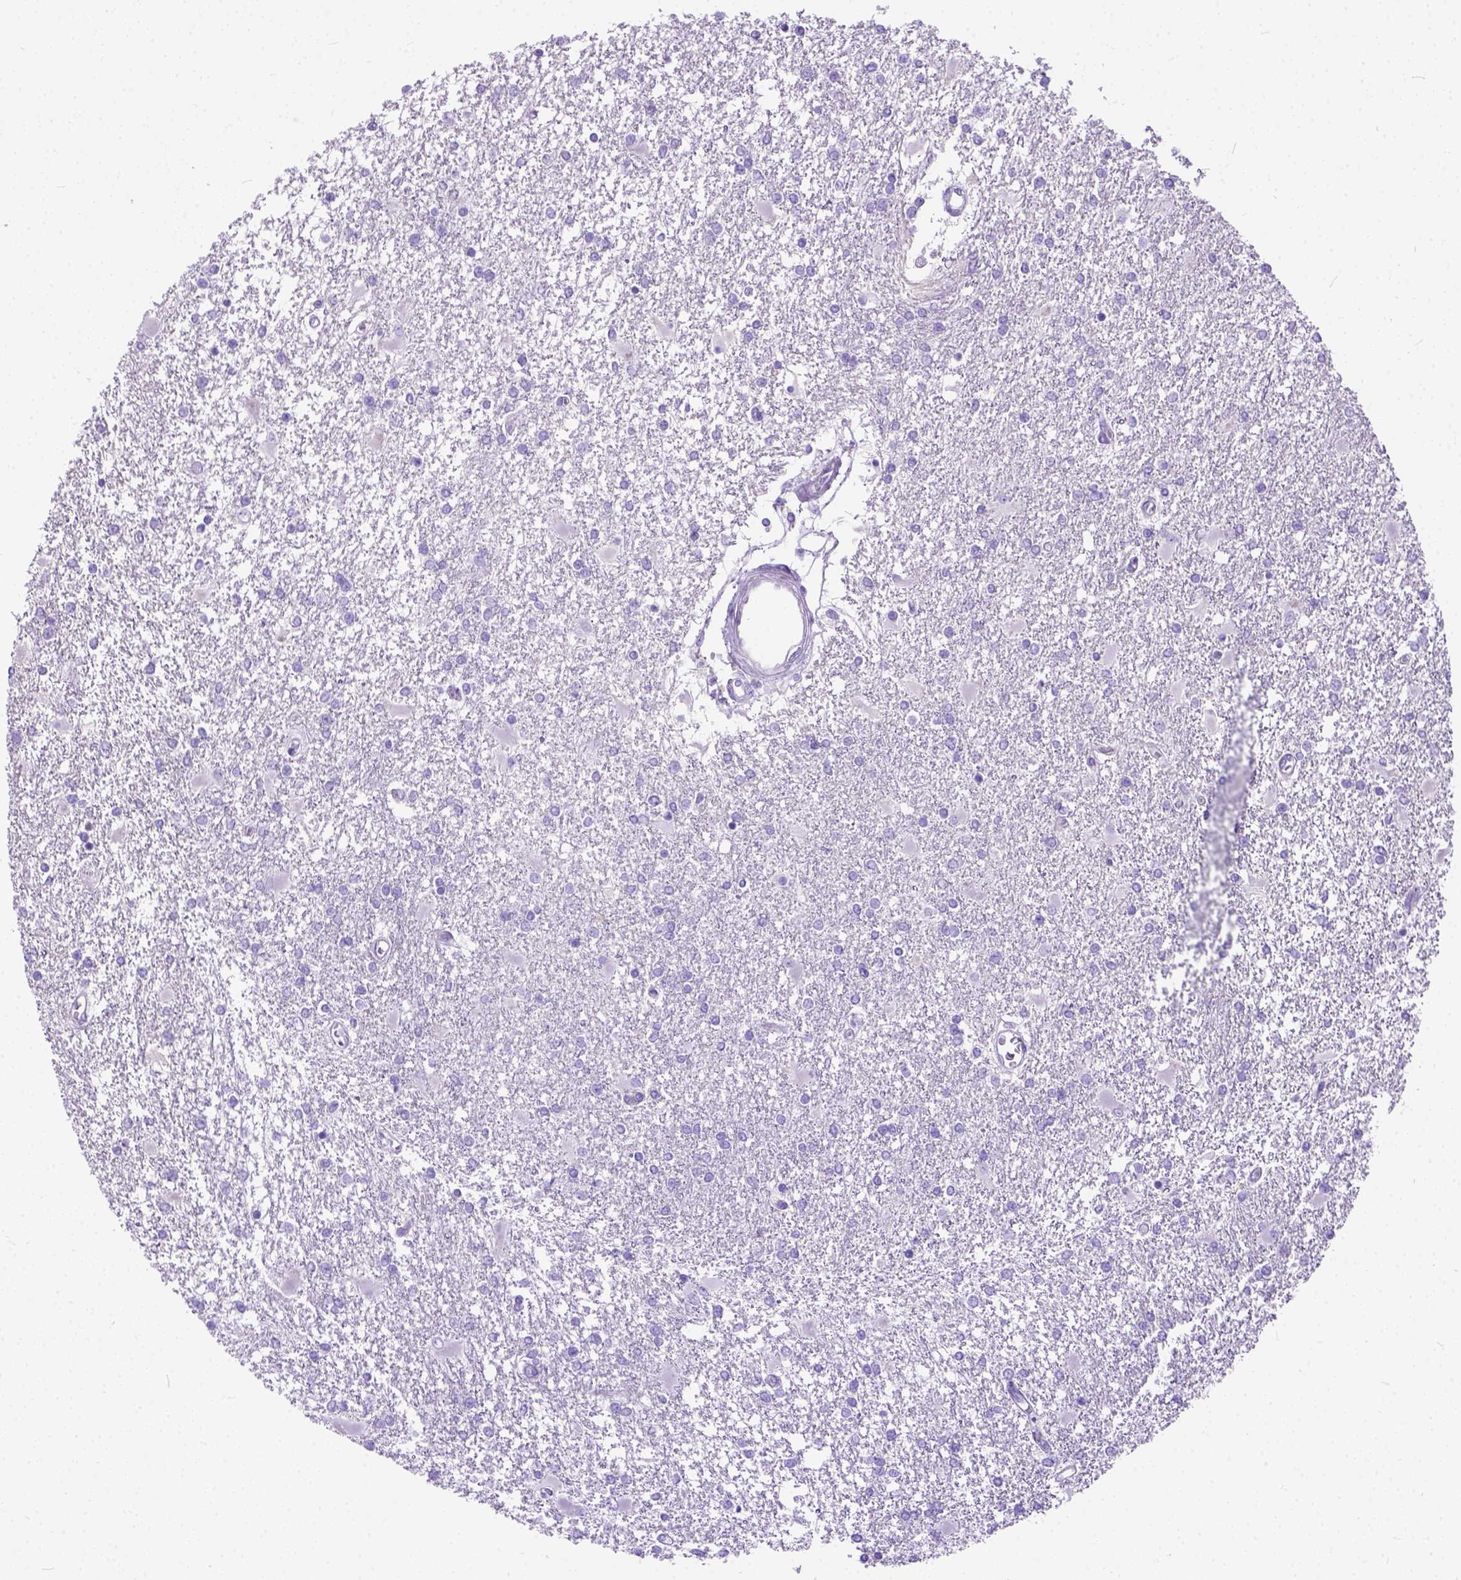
{"staining": {"intensity": "negative", "quantity": "none", "location": "none"}, "tissue": "glioma", "cell_type": "Tumor cells", "image_type": "cancer", "snomed": [{"axis": "morphology", "description": "Glioma, malignant, High grade"}, {"axis": "topography", "description": "Cerebral cortex"}], "caption": "High-grade glioma (malignant) was stained to show a protein in brown. There is no significant positivity in tumor cells. (DAB (3,3'-diaminobenzidine) immunohistochemistry with hematoxylin counter stain).", "gene": "ODAD3", "patient": {"sex": "male", "age": 79}}